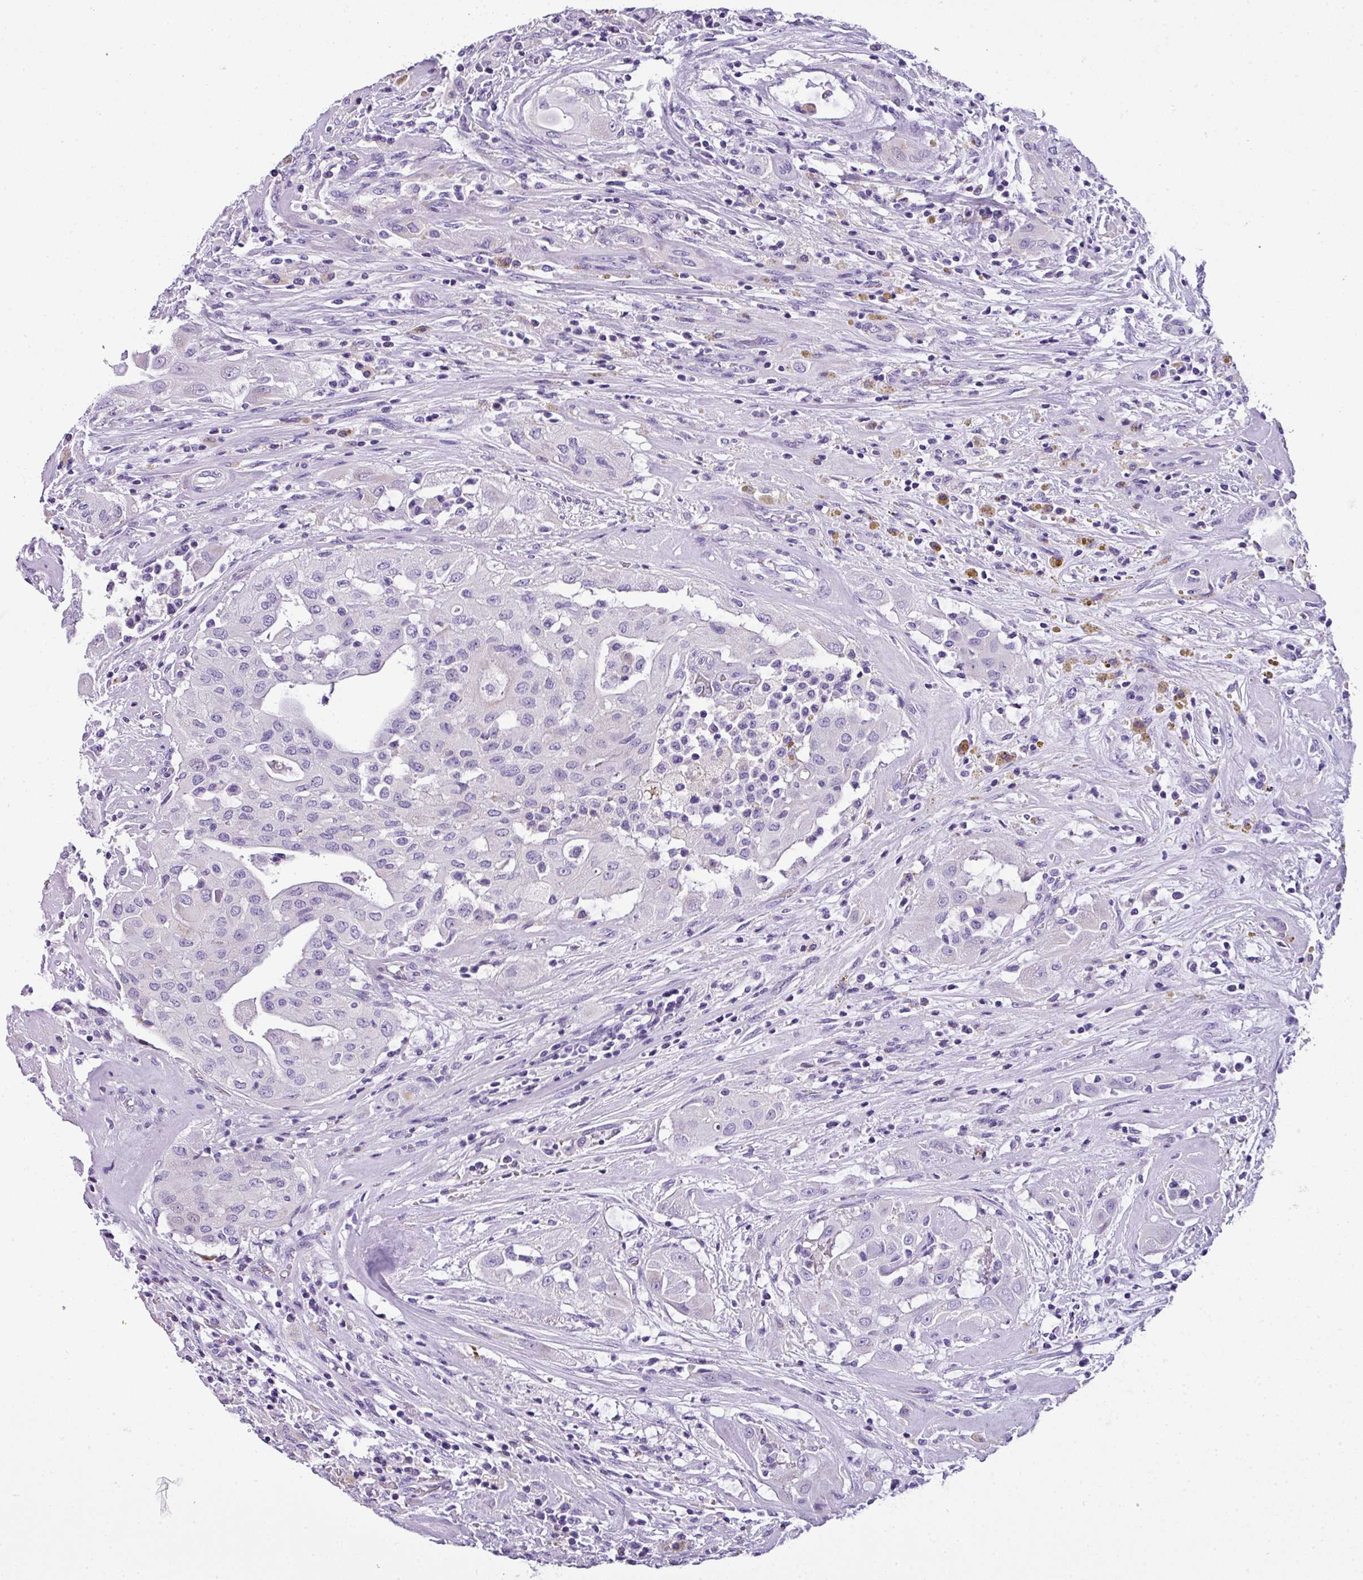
{"staining": {"intensity": "negative", "quantity": "none", "location": "none"}, "tissue": "thyroid cancer", "cell_type": "Tumor cells", "image_type": "cancer", "snomed": [{"axis": "morphology", "description": "Papillary adenocarcinoma, NOS"}, {"axis": "topography", "description": "Thyroid gland"}], "caption": "The immunohistochemistry (IHC) photomicrograph has no significant expression in tumor cells of thyroid cancer tissue. (Brightfield microscopy of DAB immunohistochemistry at high magnification).", "gene": "MUC21", "patient": {"sex": "female", "age": 59}}